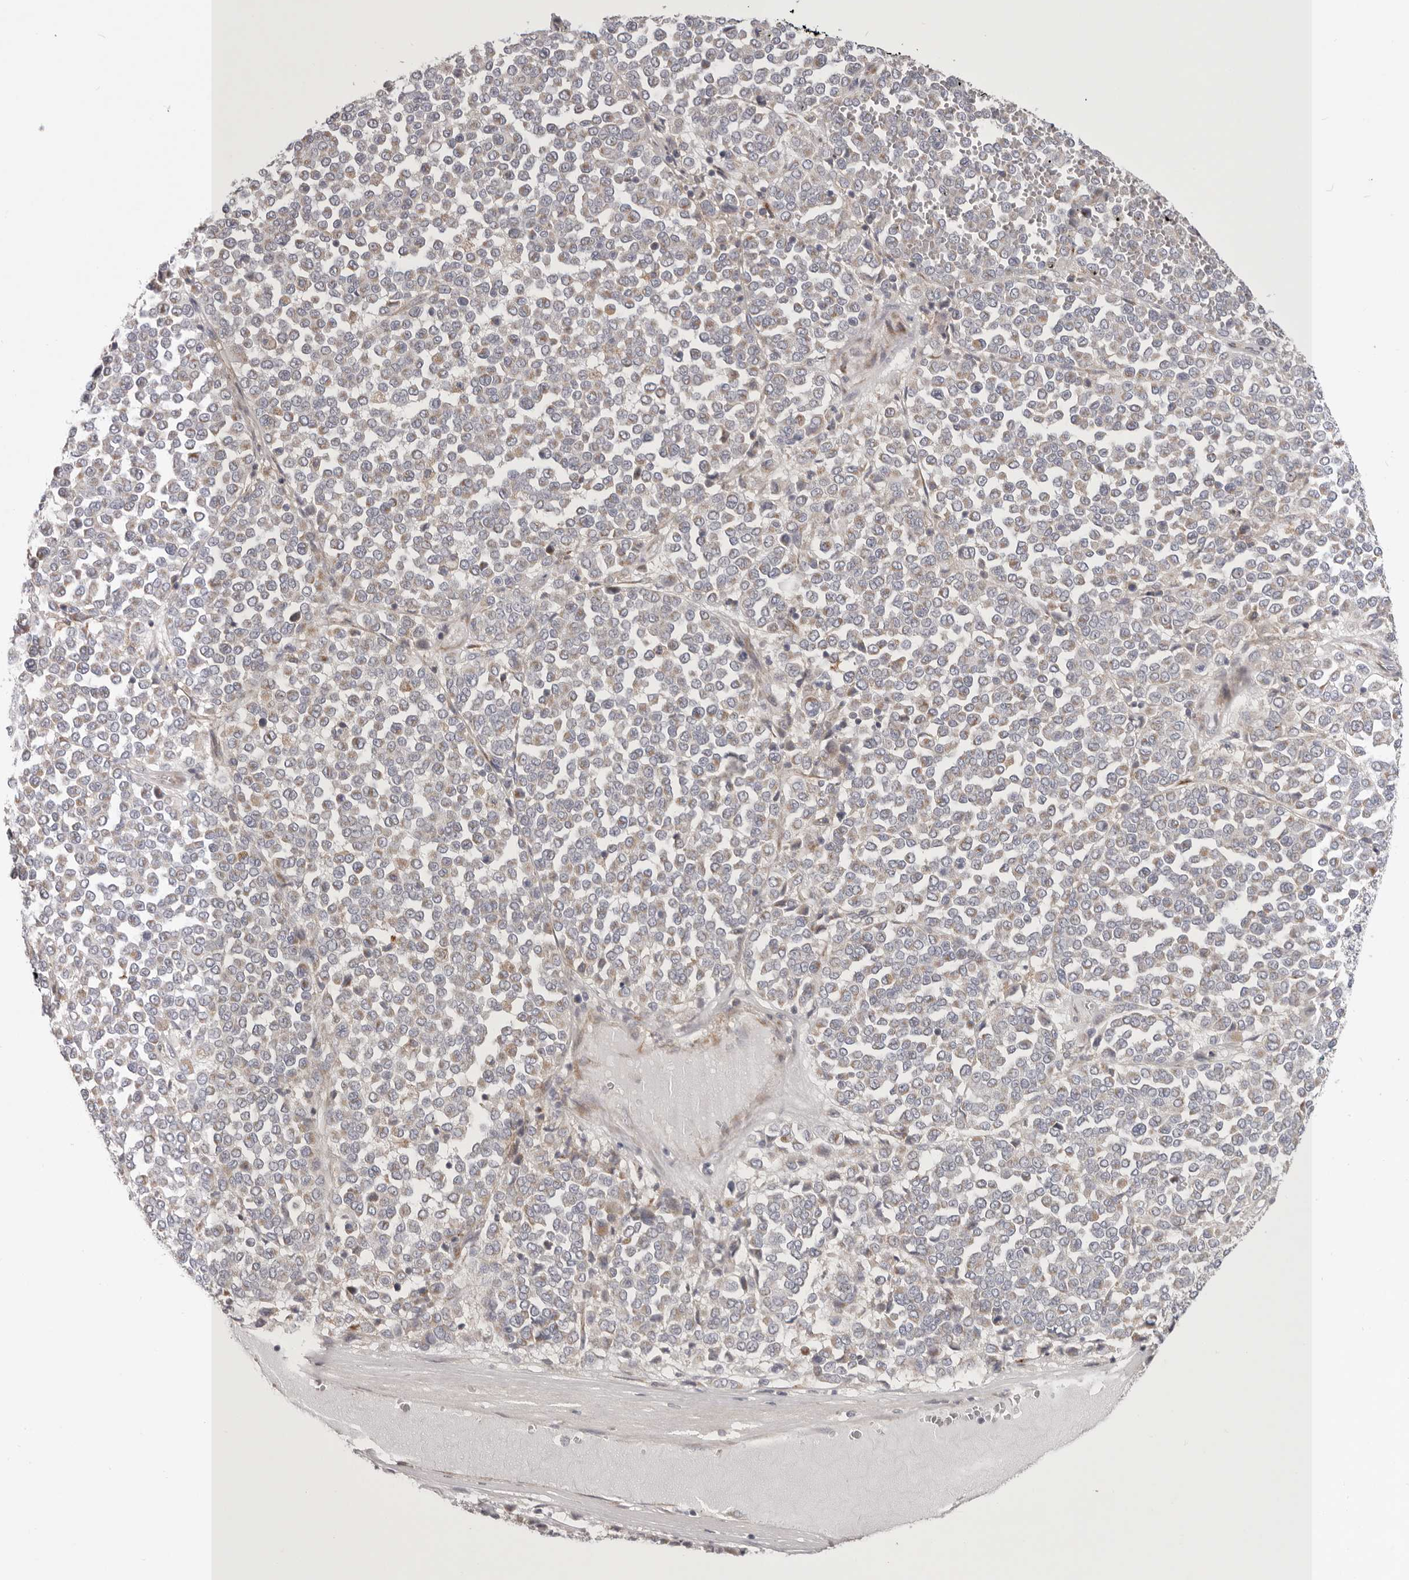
{"staining": {"intensity": "negative", "quantity": "none", "location": "none"}, "tissue": "melanoma", "cell_type": "Tumor cells", "image_type": "cancer", "snomed": [{"axis": "morphology", "description": "Malignant melanoma, Metastatic site"}, {"axis": "topography", "description": "Pancreas"}], "caption": "Malignant melanoma (metastatic site) was stained to show a protein in brown. There is no significant expression in tumor cells.", "gene": "MRPS10", "patient": {"sex": "female", "age": 30}}